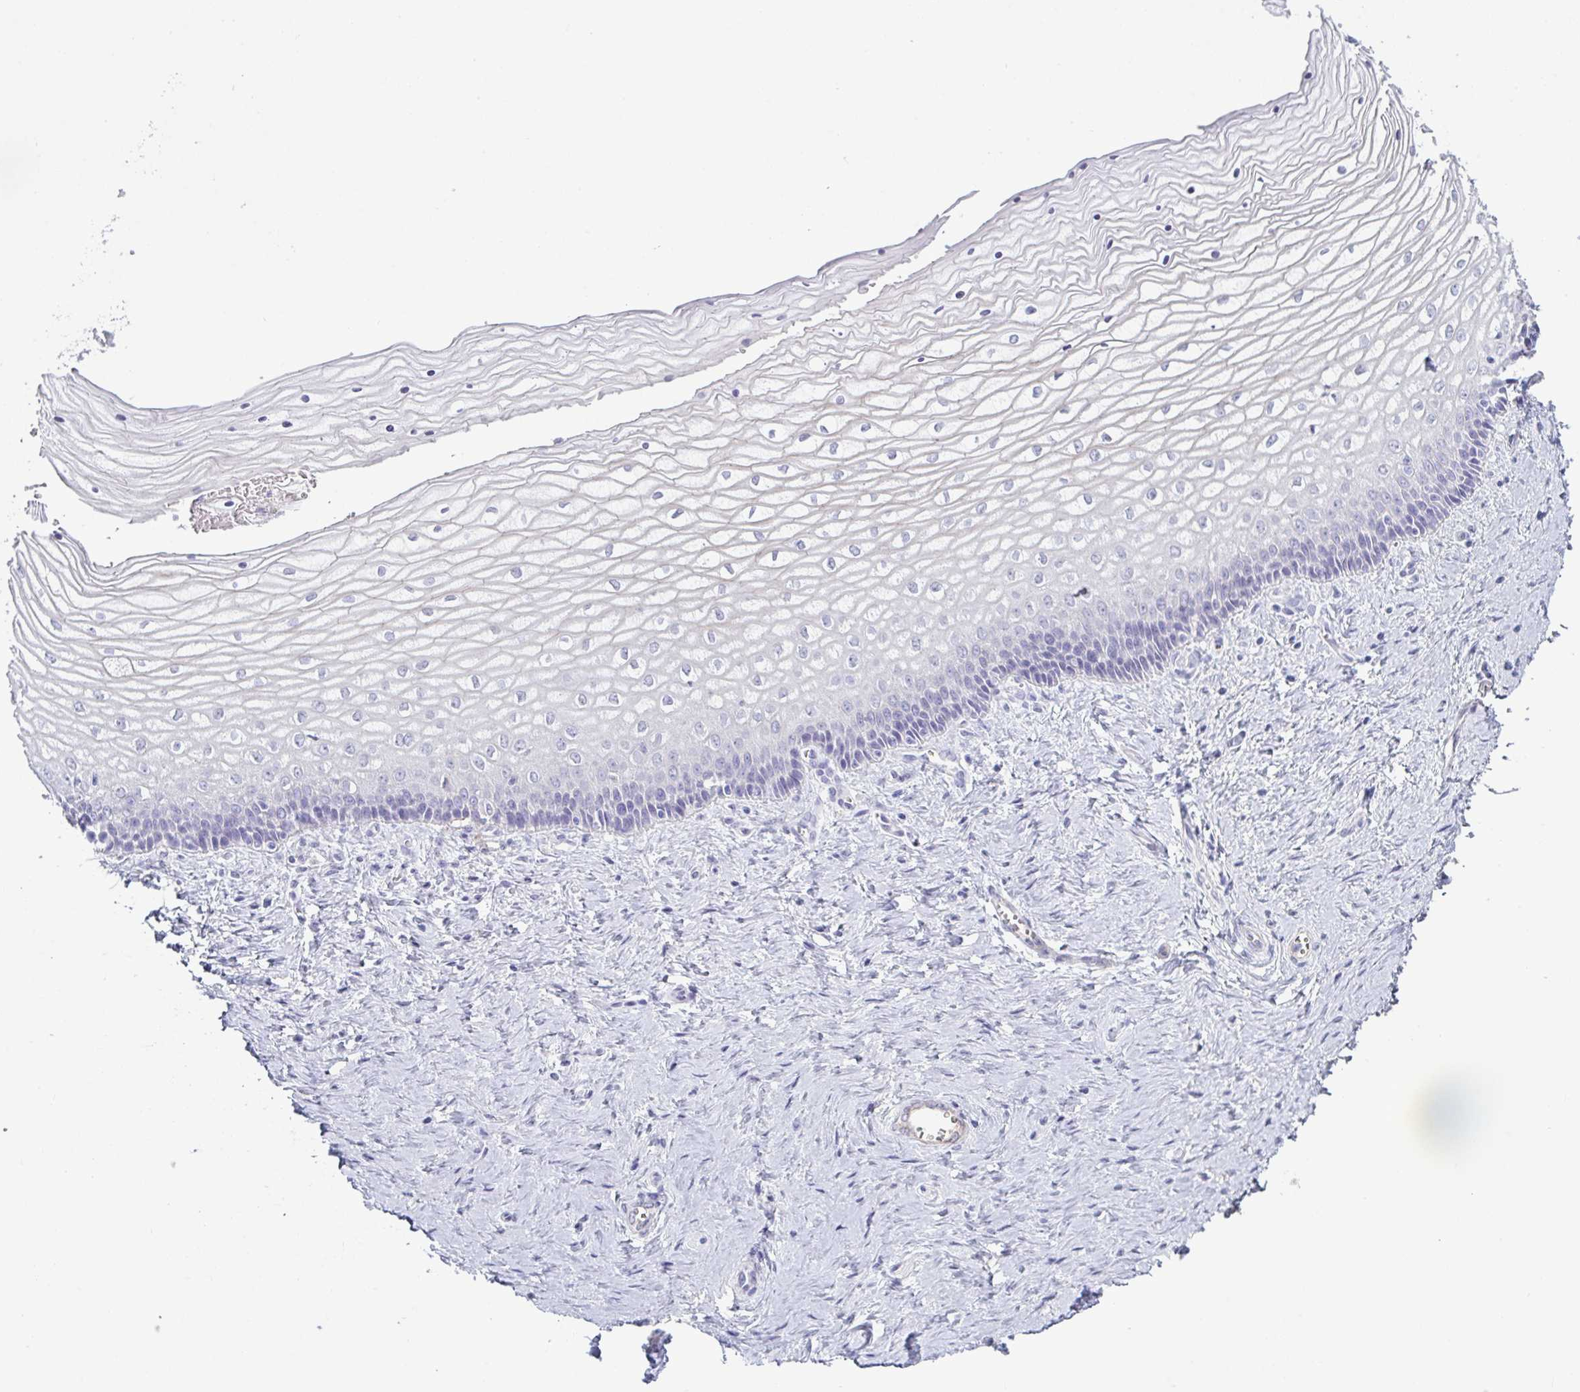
{"staining": {"intensity": "negative", "quantity": "none", "location": "none"}, "tissue": "vagina", "cell_type": "Squamous epithelial cells", "image_type": "normal", "snomed": [{"axis": "morphology", "description": "Normal tissue, NOS"}, {"axis": "topography", "description": "Vagina"}], "caption": "Immunohistochemistry (IHC) image of normal vagina: human vagina stained with DAB reveals no significant protein positivity in squamous epithelial cells.", "gene": "ADAM21", "patient": {"sex": "female", "age": 45}}